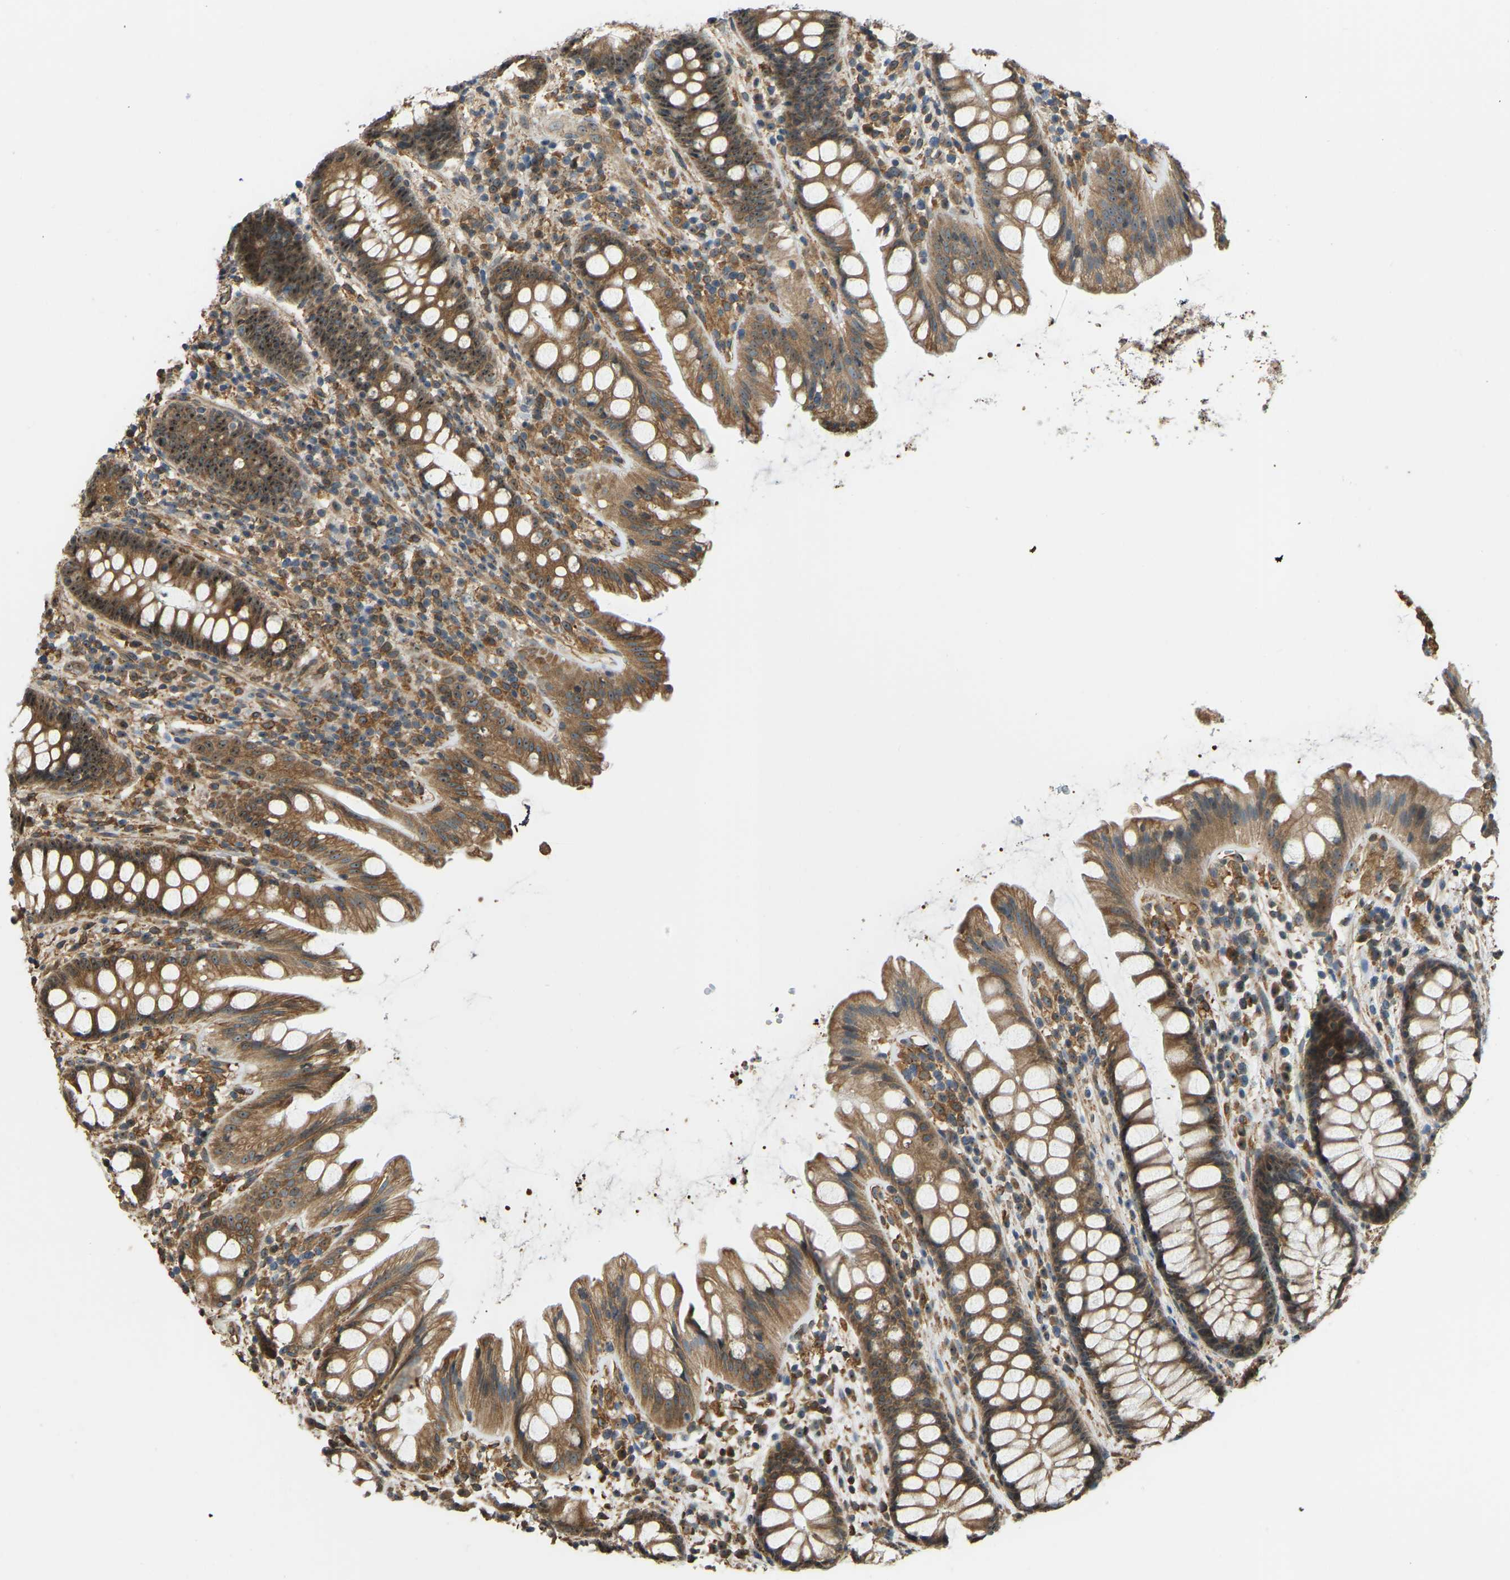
{"staining": {"intensity": "moderate", "quantity": ">75%", "location": "cytoplasmic/membranous,nuclear"}, "tissue": "rectum", "cell_type": "Glandular cells", "image_type": "normal", "snomed": [{"axis": "morphology", "description": "Normal tissue, NOS"}, {"axis": "topography", "description": "Rectum"}], "caption": "A brown stain highlights moderate cytoplasmic/membranous,nuclear expression of a protein in glandular cells of benign human rectum.", "gene": "OS9", "patient": {"sex": "female", "age": 65}}